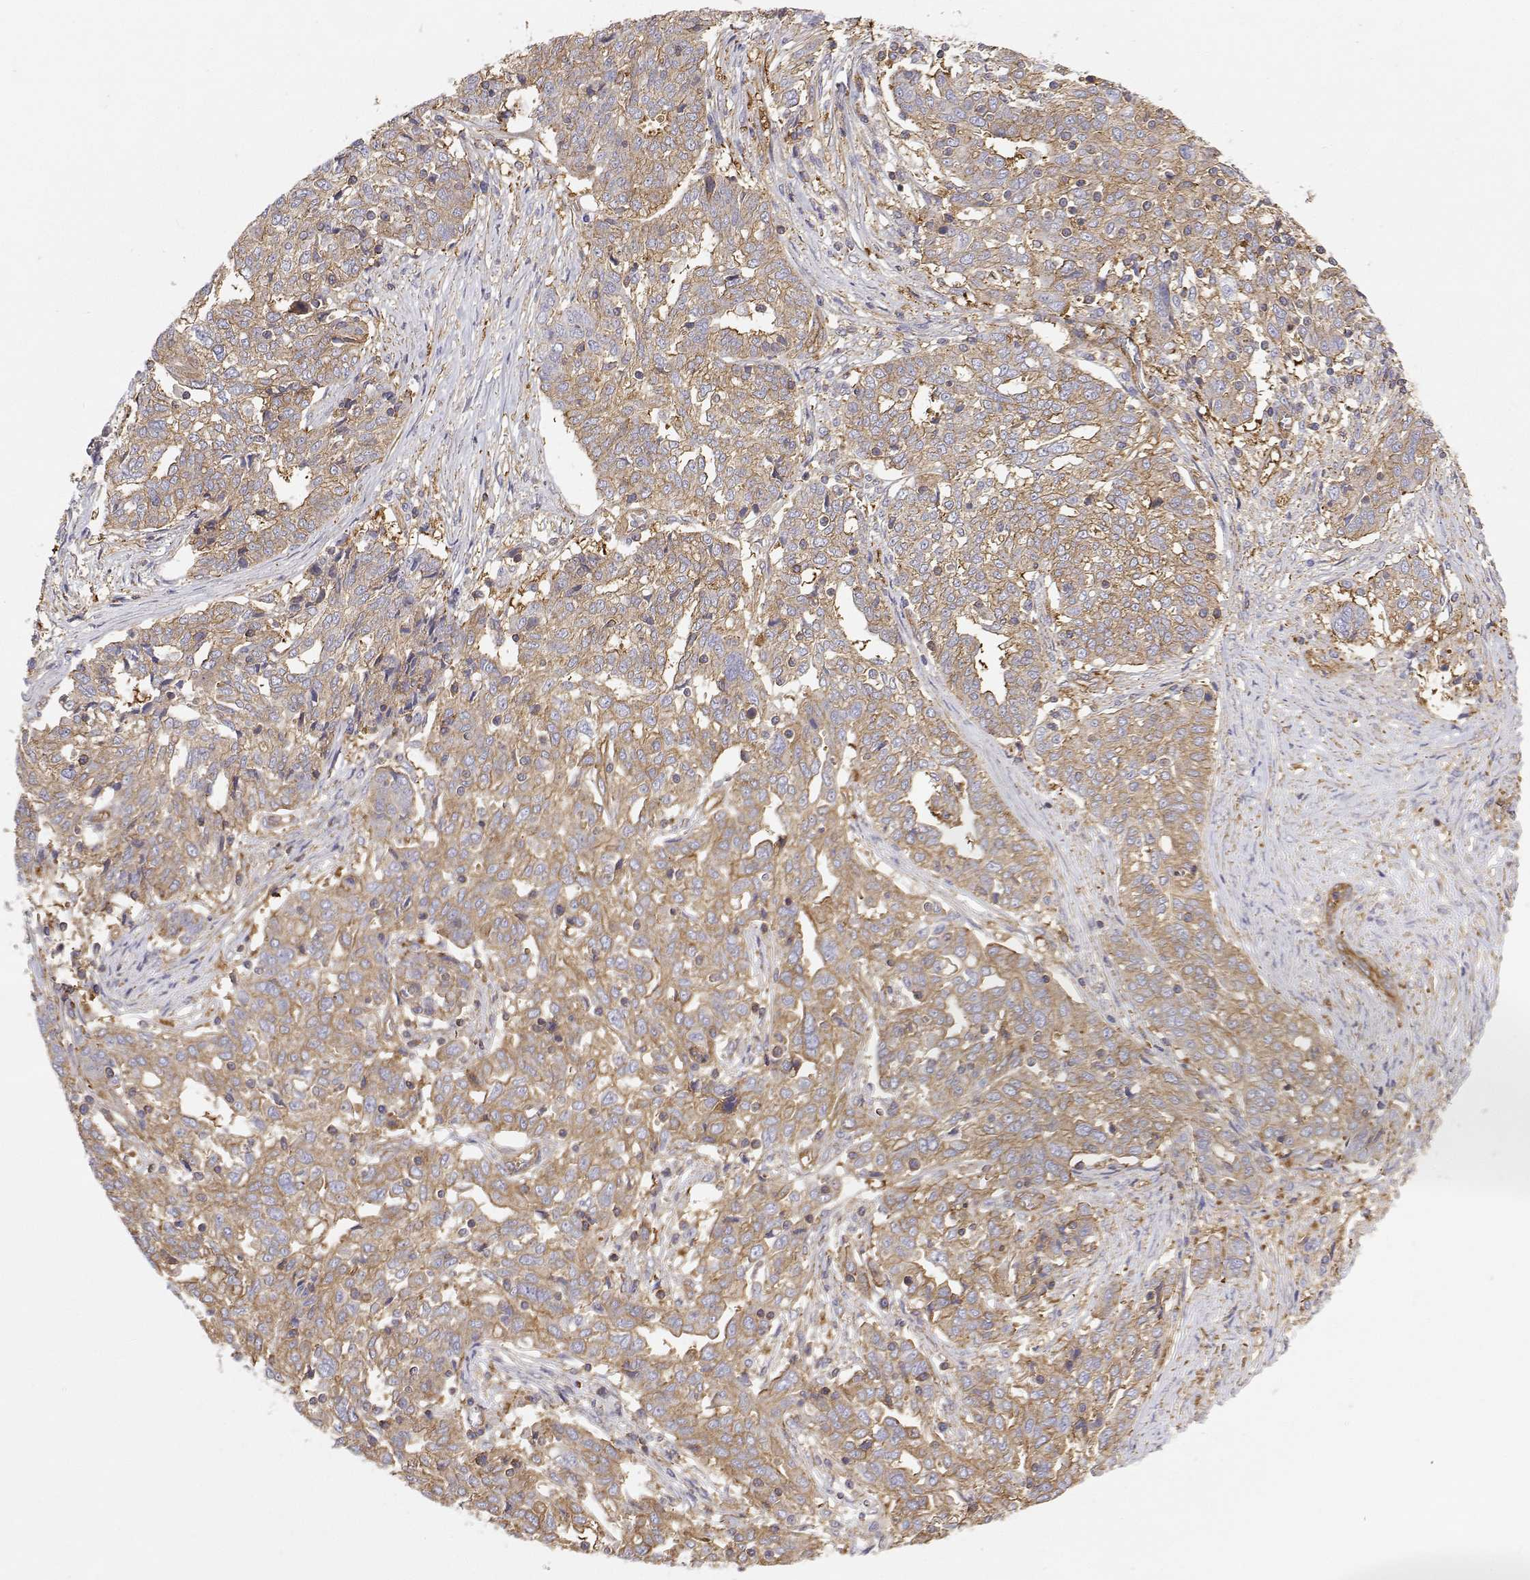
{"staining": {"intensity": "moderate", "quantity": ">75%", "location": "cytoplasmic/membranous"}, "tissue": "ovarian cancer", "cell_type": "Tumor cells", "image_type": "cancer", "snomed": [{"axis": "morphology", "description": "Cystadenocarcinoma, serous, NOS"}, {"axis": "topography", "description": "Ovary"}], "caption": "This image demonstrates immunohistochemistry staining of human ovarian serous cystadenocarcinoma, with medium moderate cytoplasmic/membranous positivity in approximately >75% of tumor cells.", "gene": "MYH9", "patient": {"sex": "female", "age": 67}}